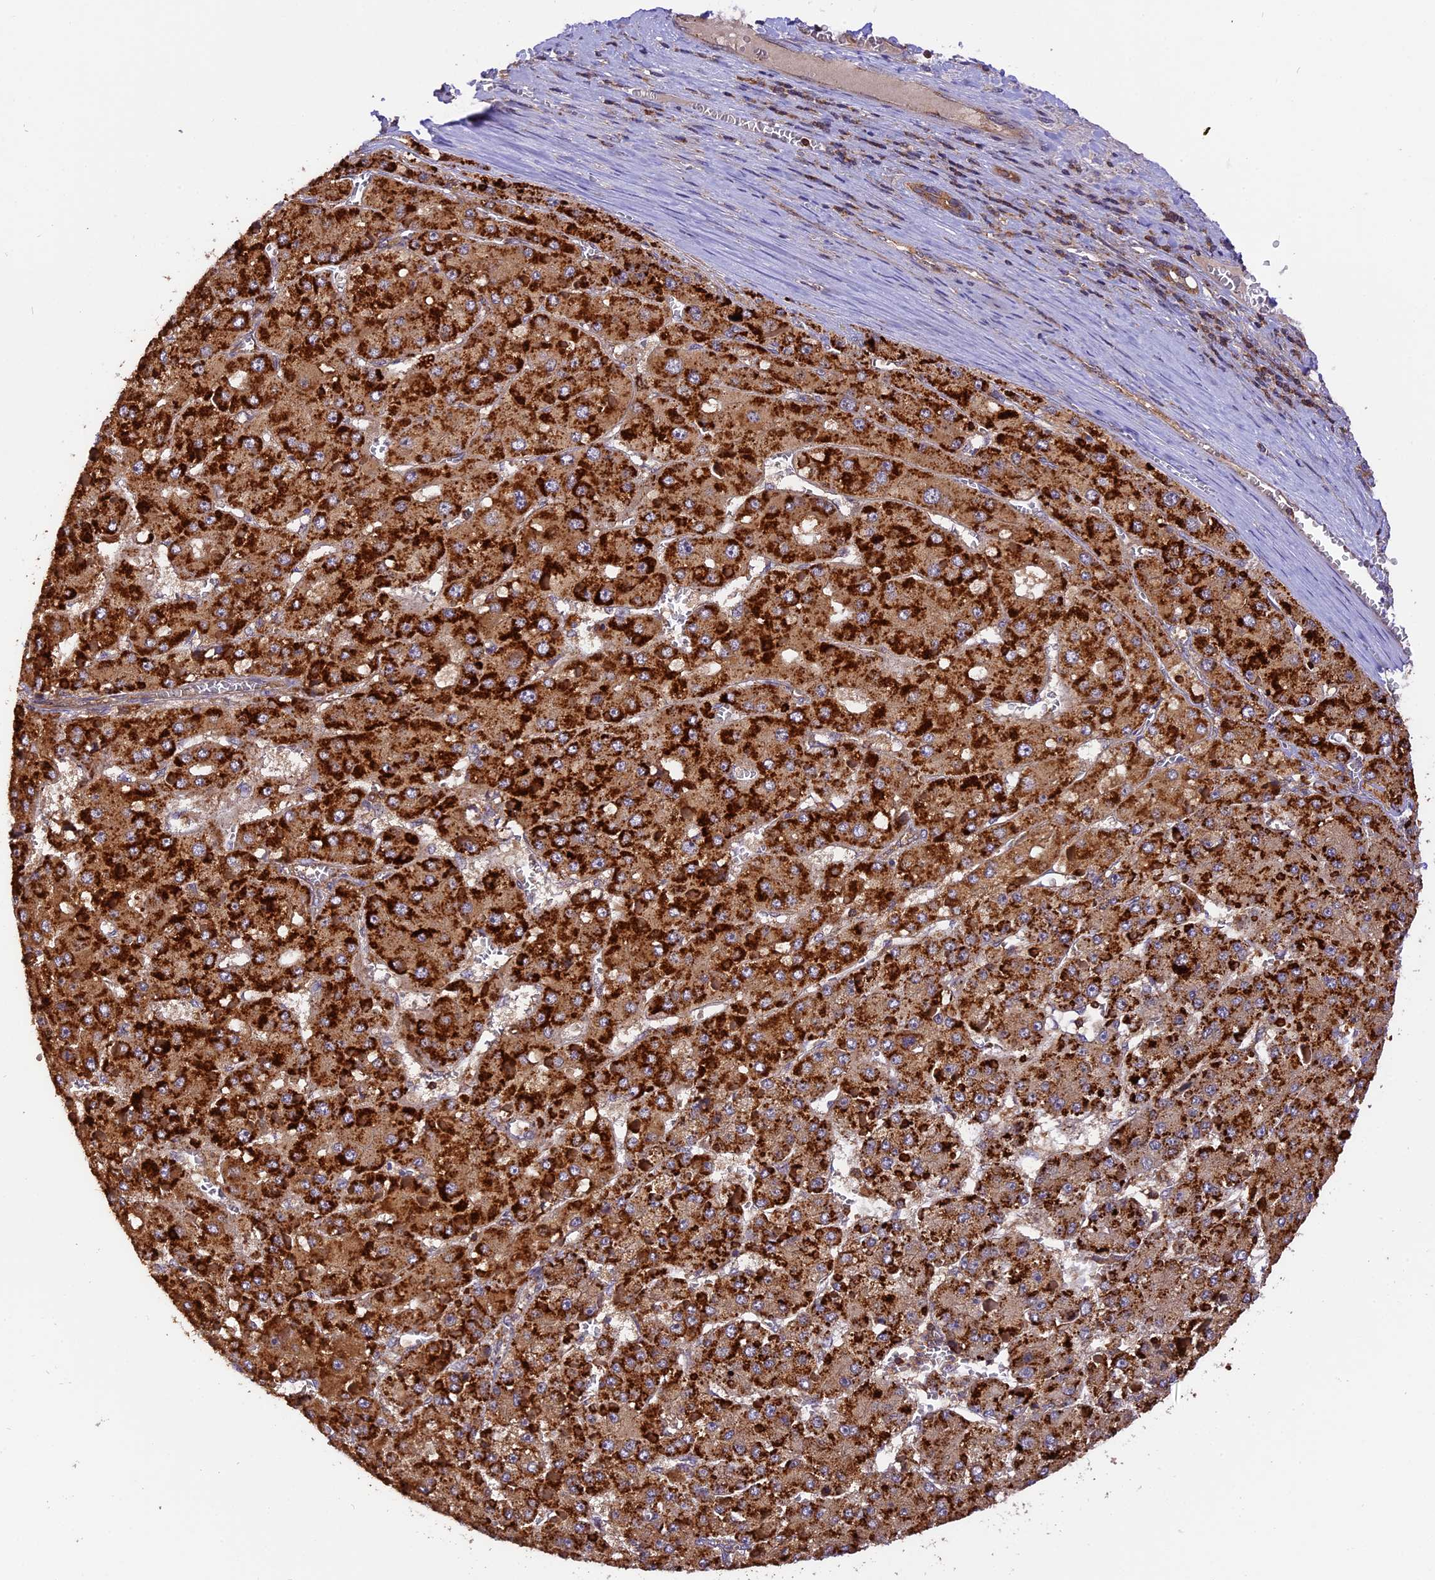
{"staining": {"intensity": "strong", "quantity": ">75%", "location": "cytoplasmic/membranous"}, "tissue": "liver cancer", "cell_type": "Tumor cells", "image_type": "cancer", "snomed": [{"axis": "morphology", "description": "Carcinoma, Hepatocellular, NOS"}, {"axis": "topography", "description": "Liver"}], "caption": "Human hepatocellular carcinoma (liver) stained with a protein marker demonstrates strong staining in tumor cells.", "gene": "PEX3", "patient": {"sex": "female", "age": 73}}